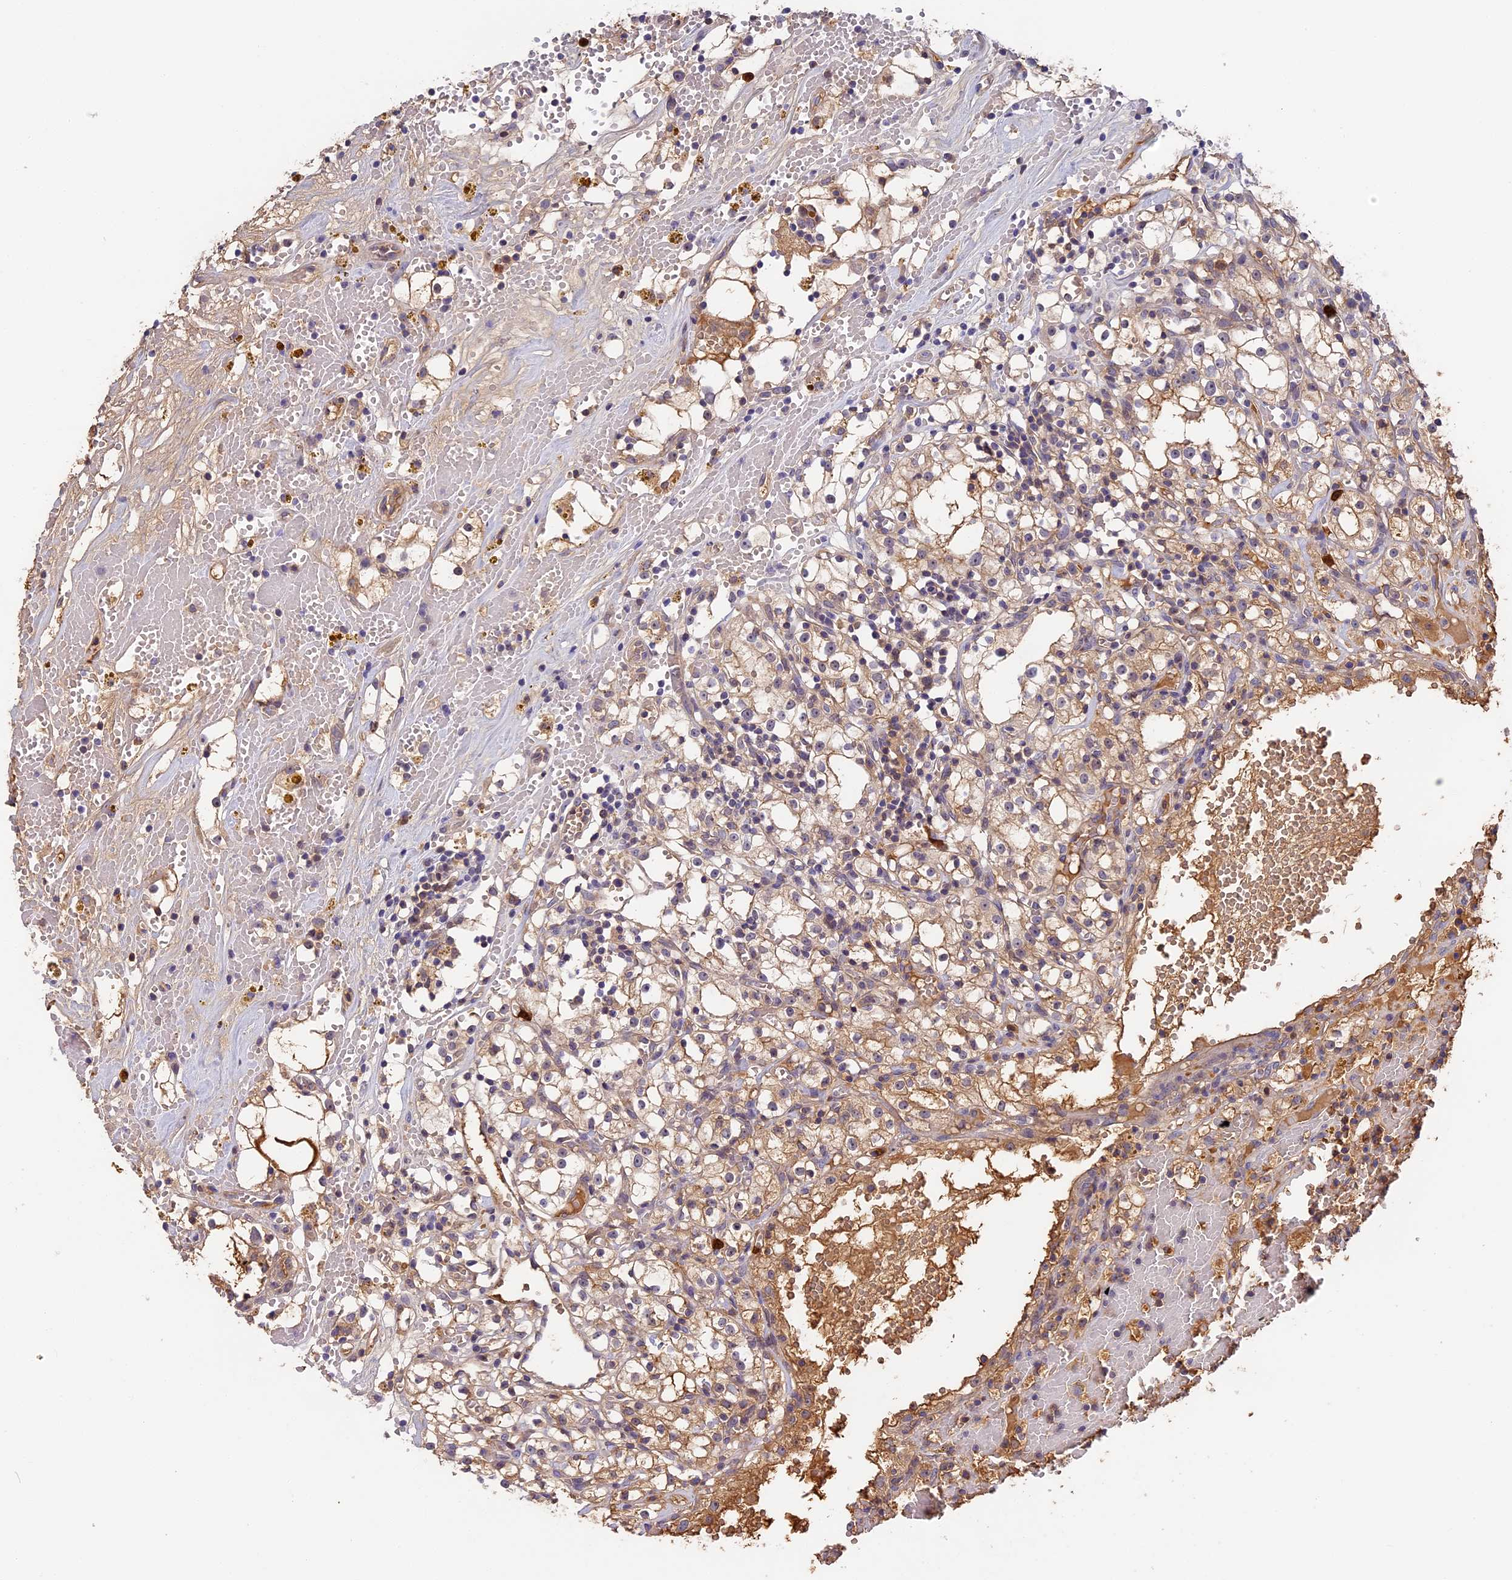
{"staining": {"intensity": "moderate", "quantity": "25%-75%", "location": "cytoplasmic/membranous"}, "tissue": "renal cancer", "cell_type": "Tumor cells", "image_type": "cancer", "snomed": [{"axis": "morphology", "description": "Adenocarcinoma, NOS"}, {"axis": "topography", "description": "Kidney"}], "caption": "This photomicrograph exhibits immunohistochemistry staining of renal adenocarcinoma, with medium moderate cytoplasmic/membranous staining in about 25%-75% of tumor cells.", "gene": "ADGRD1", "patient": {"sex": "male", "age": 56}}